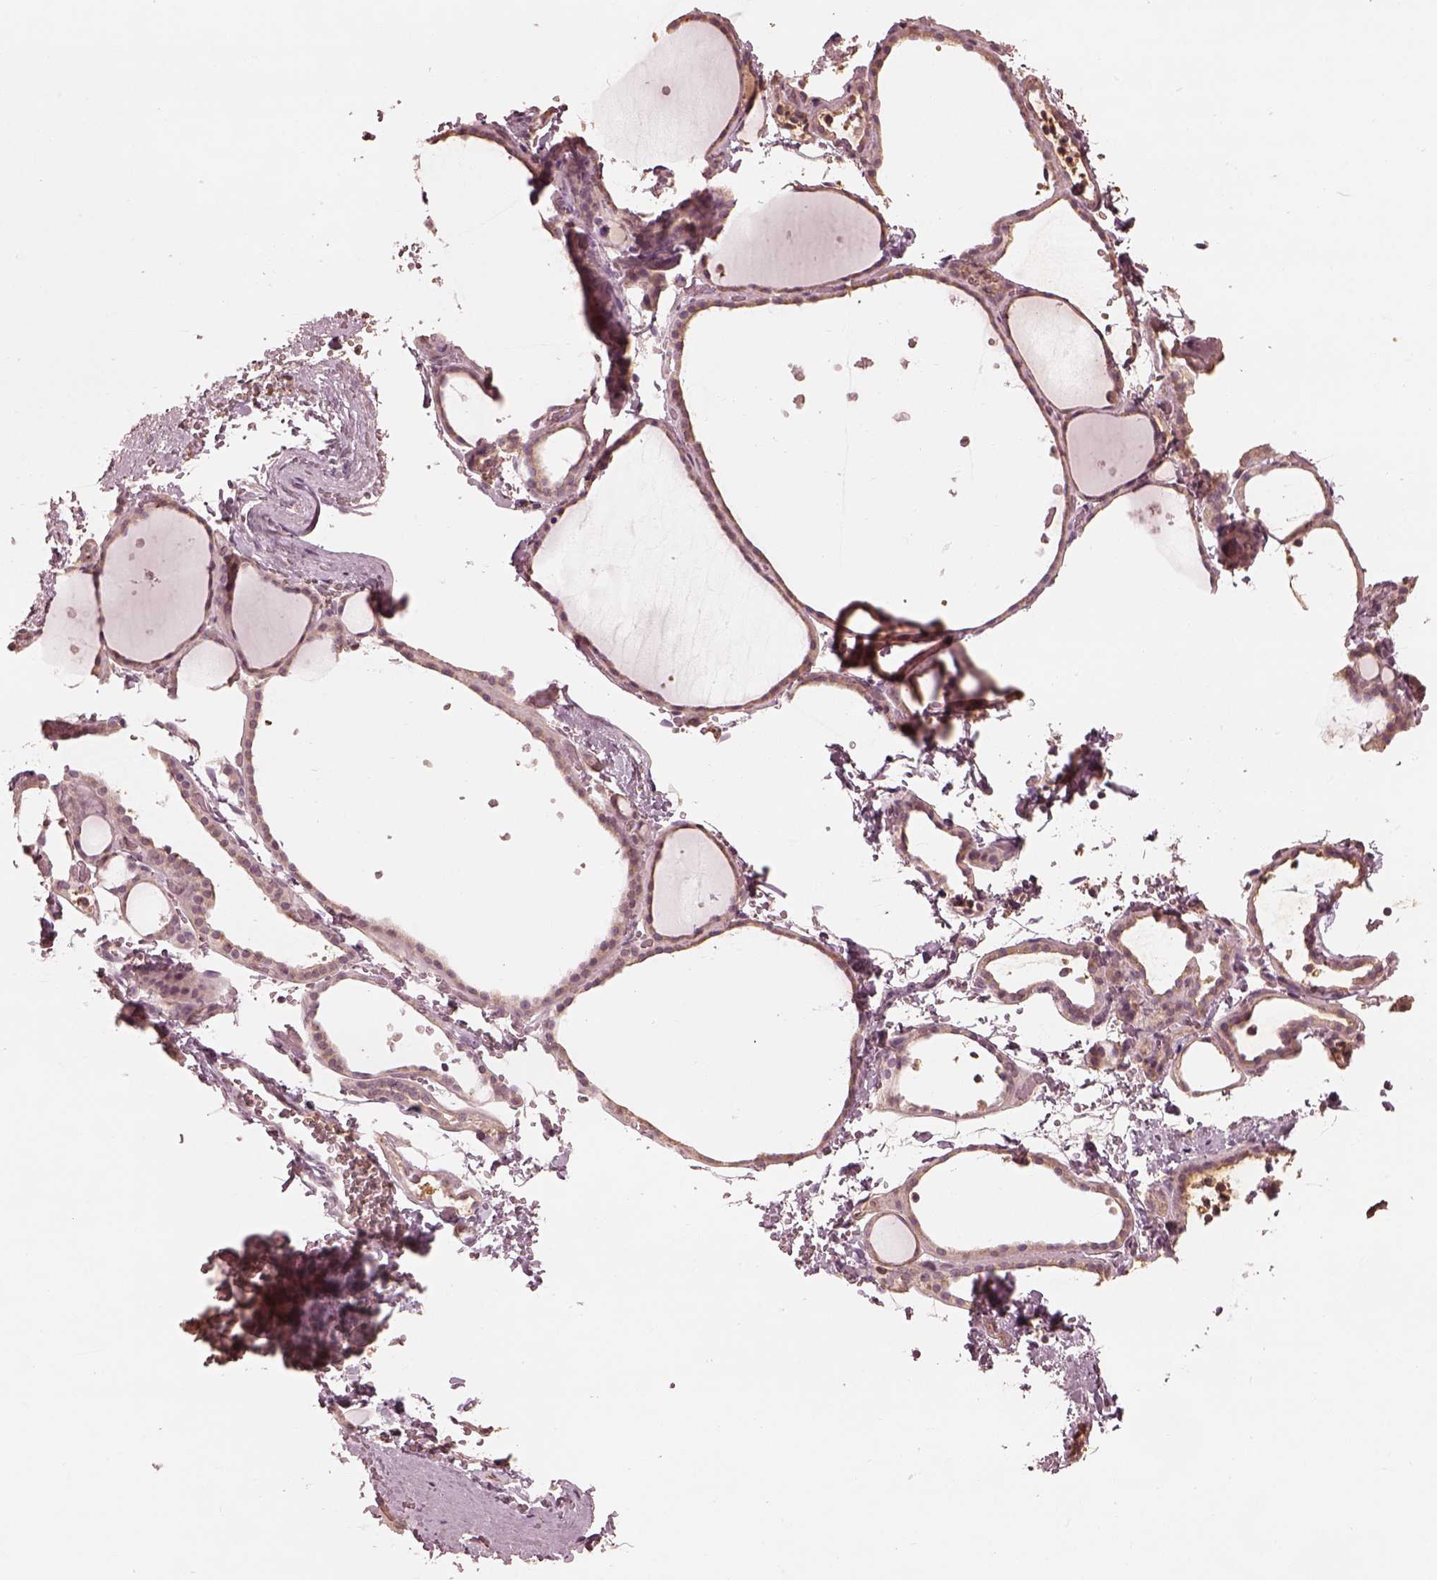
{"staining": {"intensity": "negative", "quantity": "none", "location": "none"}, "tissue": "thyroid gland", "cell_type": "Glandular cells", "image_type": "normal", "snomed": [{"axis": "morphology", "description": "Normal tissue, NOS"}, {"axis": "topography", "description": "Thyroid gland"}], "caption": "DAB (3,3'-diaminobenzidine) immunohistochemical staining of benign thyroid gland displays no significant expression in glandular cells.", "gene": "CALR3", "patient": {"sex": "female", "age": 36}}